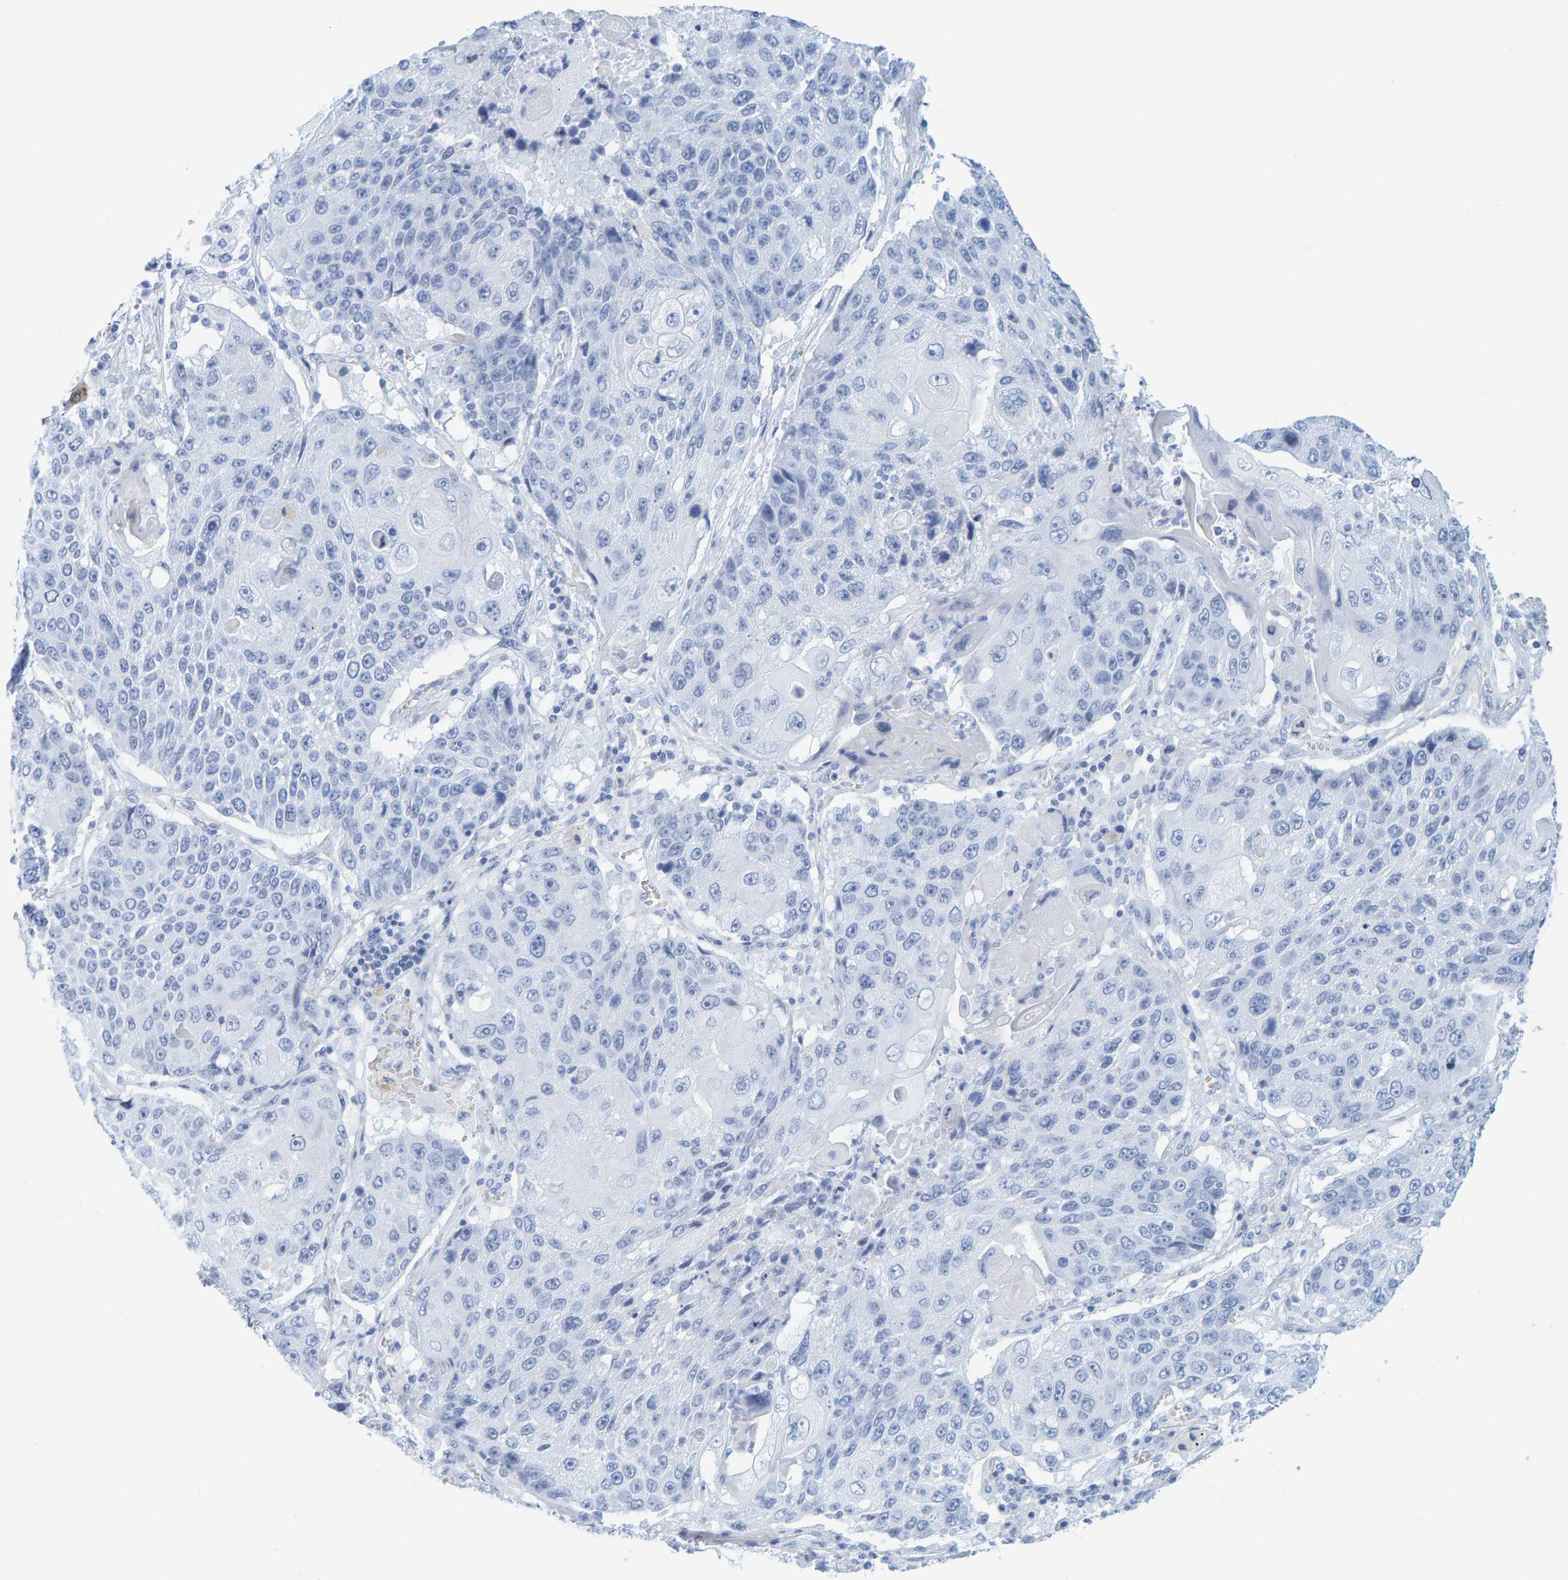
{"staining": {"intensity": "negative", "quantity": "none", "location": "none"}, "tissue": "lung cancer", "cell_type": "Tumor cells", "image_type": "cancer", "snomed": [{"axis": "morphology", "description": "Squamous cell carcinoma, NOS"}, {"axis": "topography", "description": "Lung"}], "caption": "This is an IHC photomicrograph of human lung cancer. There is no positivity in tumor cells.", "gene": "SFTPC", "patient": {"sex": "male", "age": 61}}